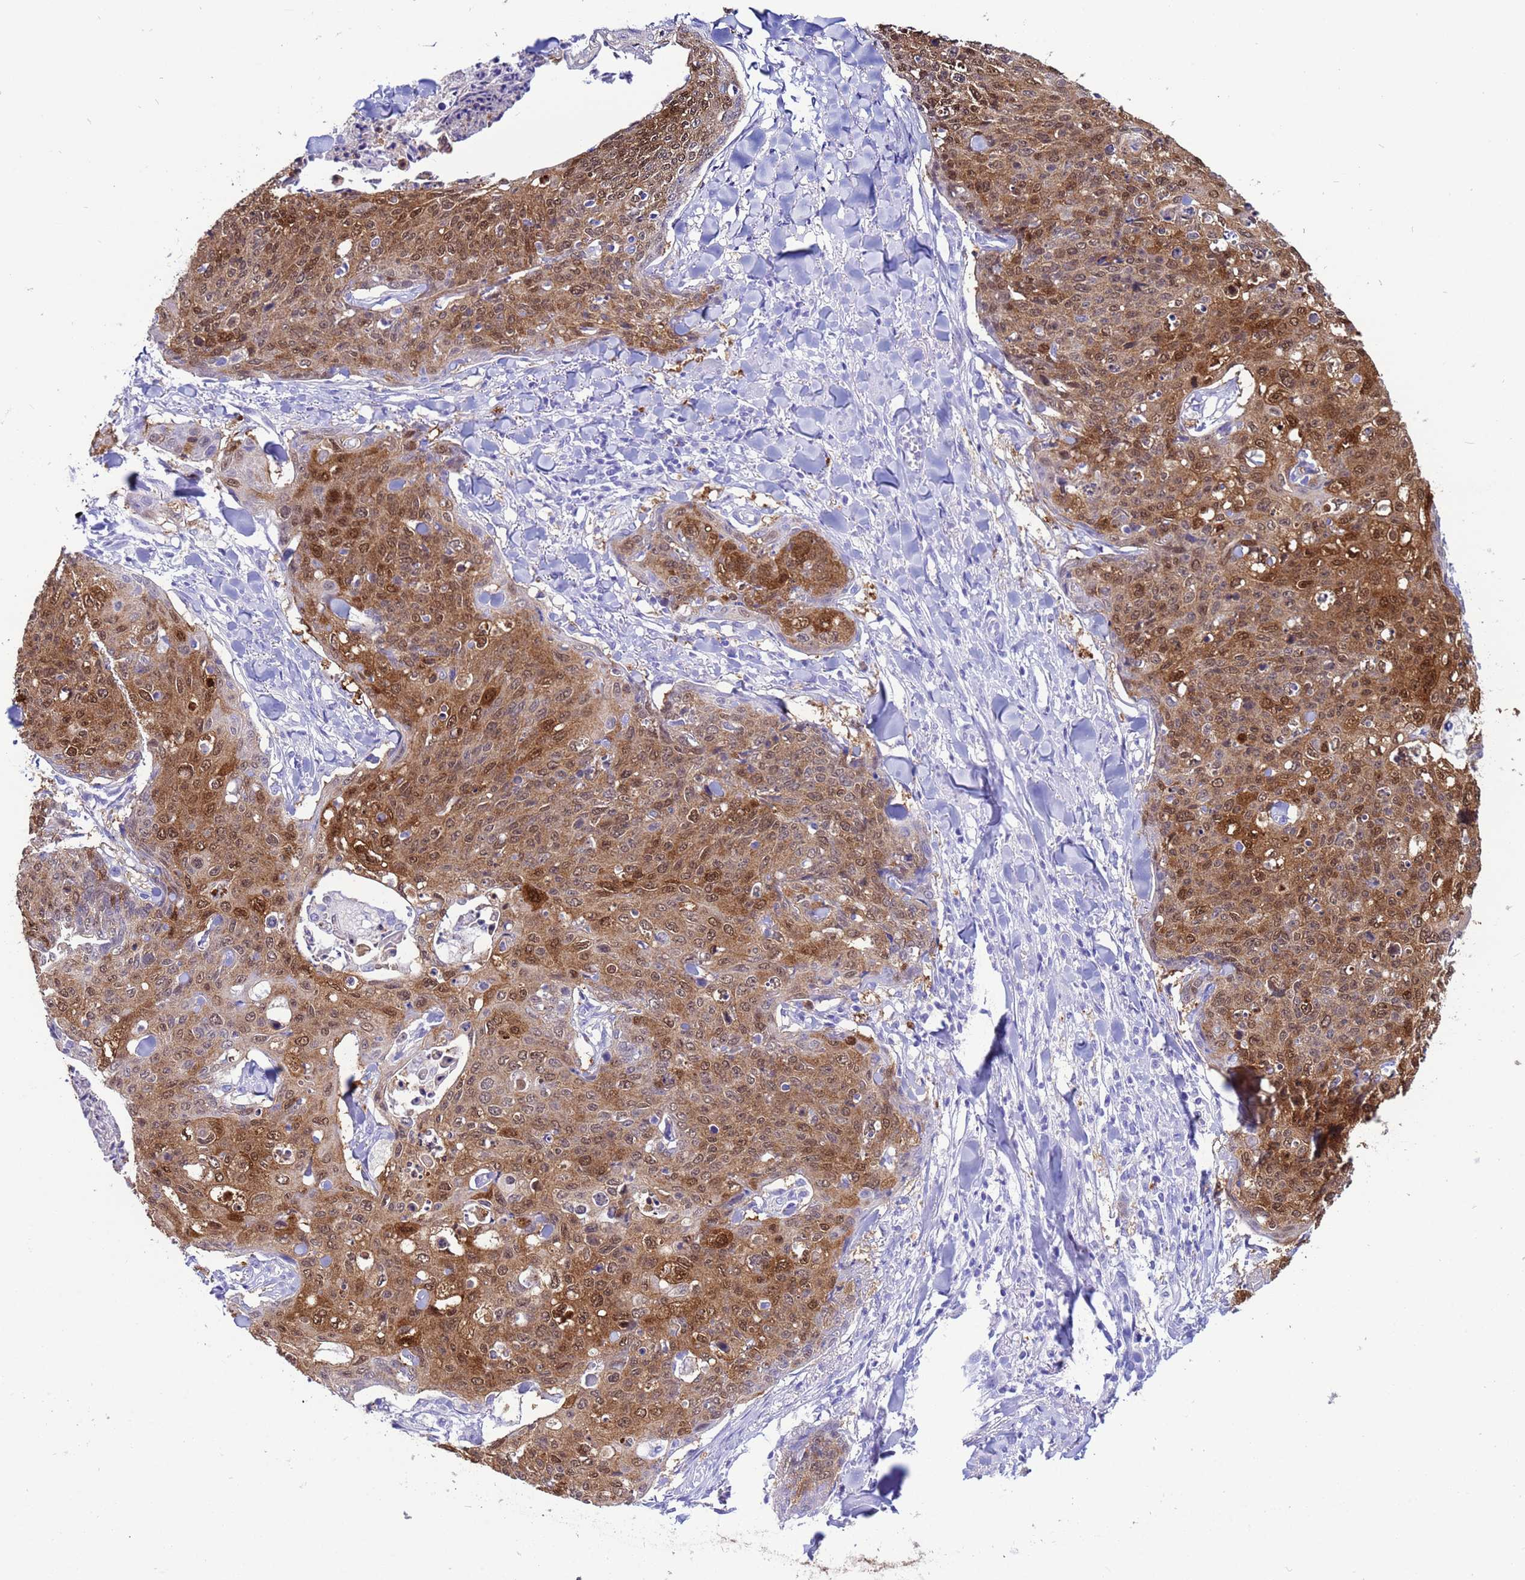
{"staining": {"intensity": "moderate", "quantity": ">75%", "location": "cytoplasmic/membranous,nuclear"}, "tissue": "skin cancer", "cell_type": "Tumor cells", "image_type": "cancer", "snomed": [{"axis": "morphology", "description": "Squamous cell carcinoma, NOS"}, {"axis": "topography", "description": "Skin"}, {"axis": "topography", "description": "Vulva"}], "caption": "Human skin cancer (squamous cell carcinoma) stained with a brown dye shows moderate cytoplasmic/membranous and nuclear positive expression in about >75% of tumor cells.", "gene": "AKR1C2", "patient": {"sex": "female", "age": 85}}